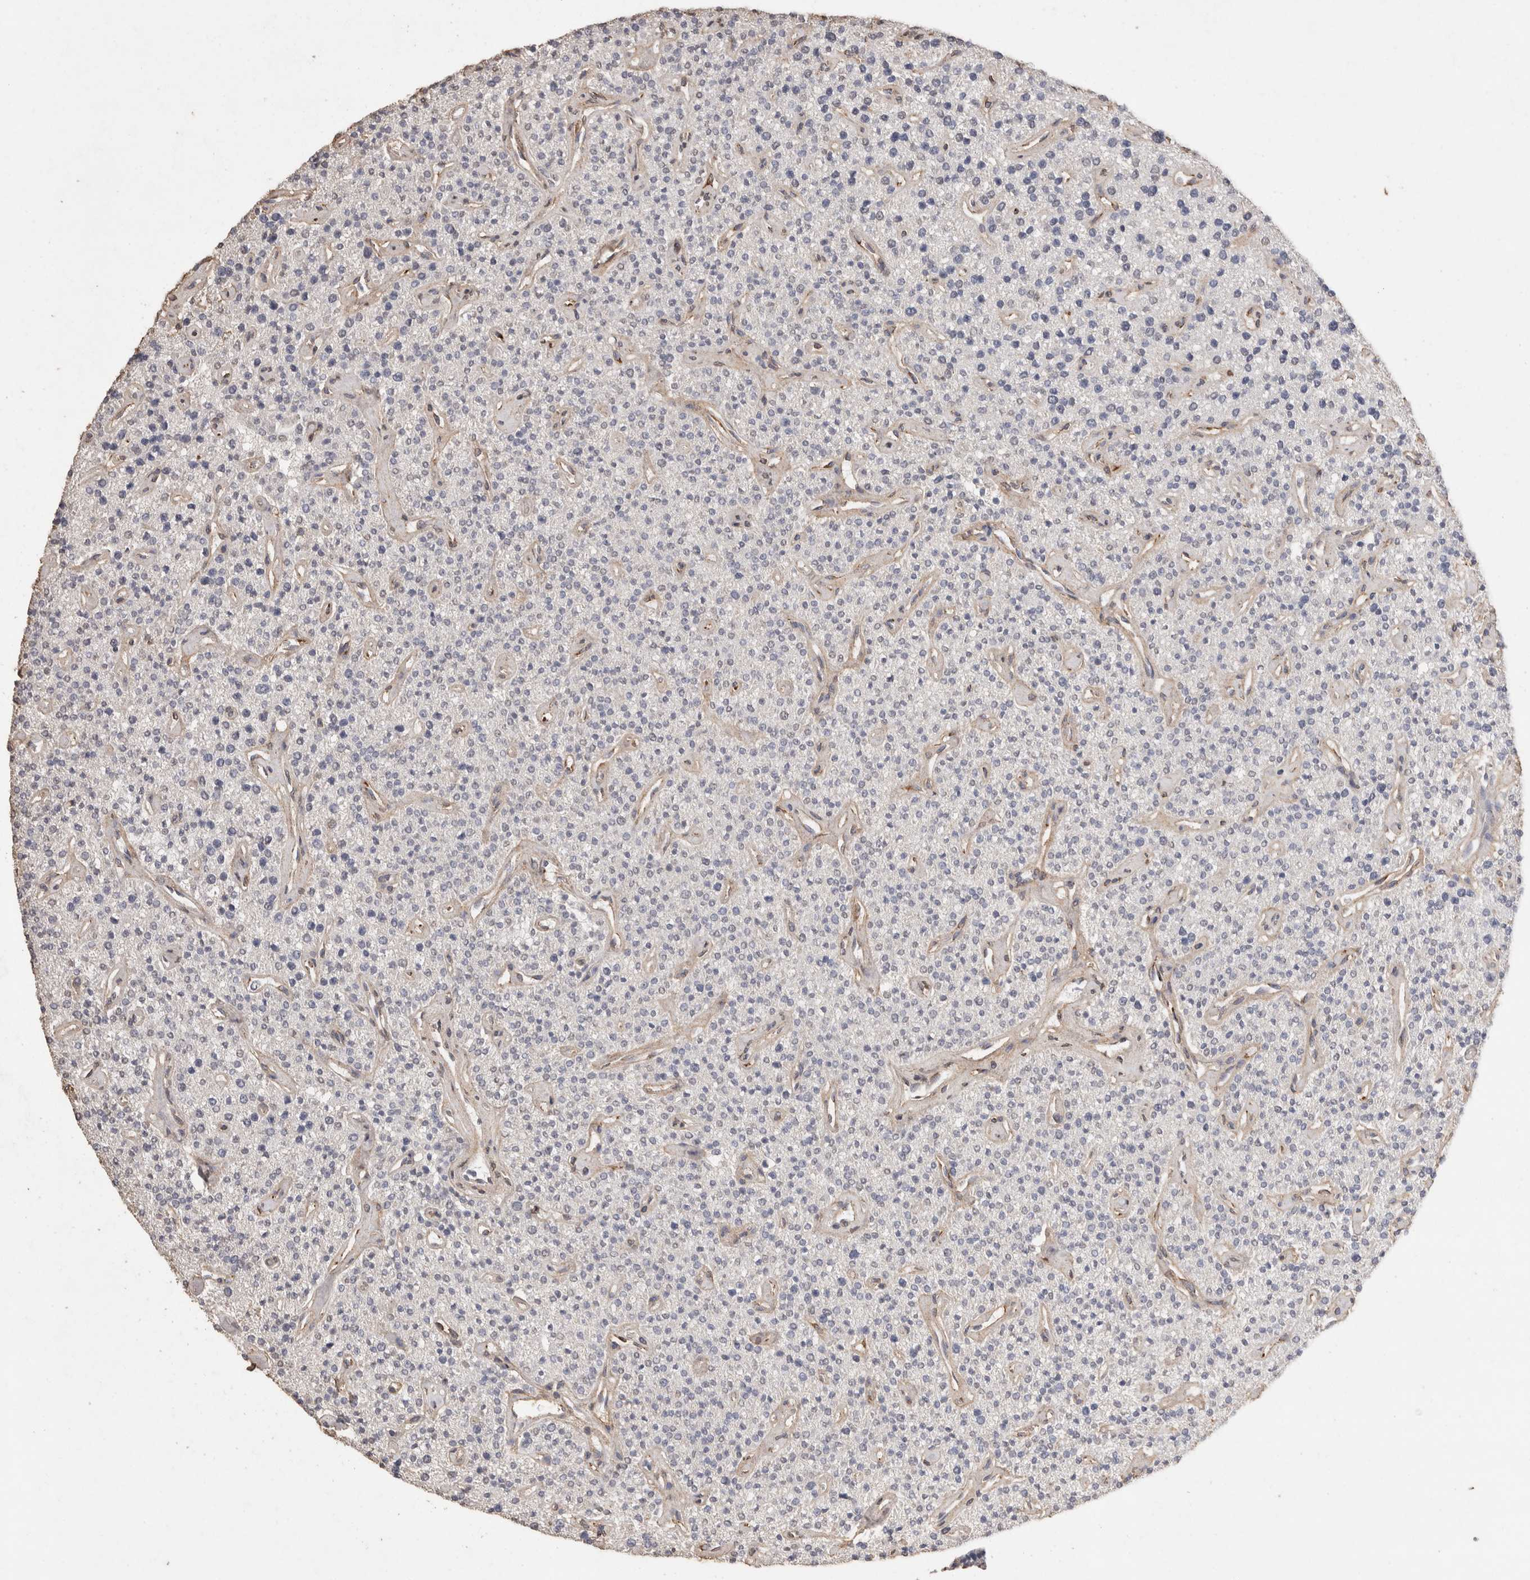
{"staining": {"intensity": "negative", "quantity": "none", "location": "none"}, "tissue": "parathyroid gland", "cell_type": "Glandular cells", "image_type": "normal", "snomed": [{"axis": "morphology", "description": "Normal tissue, NOS"}, {"axis": "topography", "description": "Parathyroid gland"}], "caption": "Immunohistochemistry photomicrograph of normal parathyroid gland: parathyroid gland stained with DAB demonstrates no significant protein staining in glandular cells. (DAB (3,3'-diaminobenzidine) immunohistochemistry (IHC) with hematoxylin counter stain).", "gene": "C1QTNF5", "patient": {"sex": "male", "age": 46}}